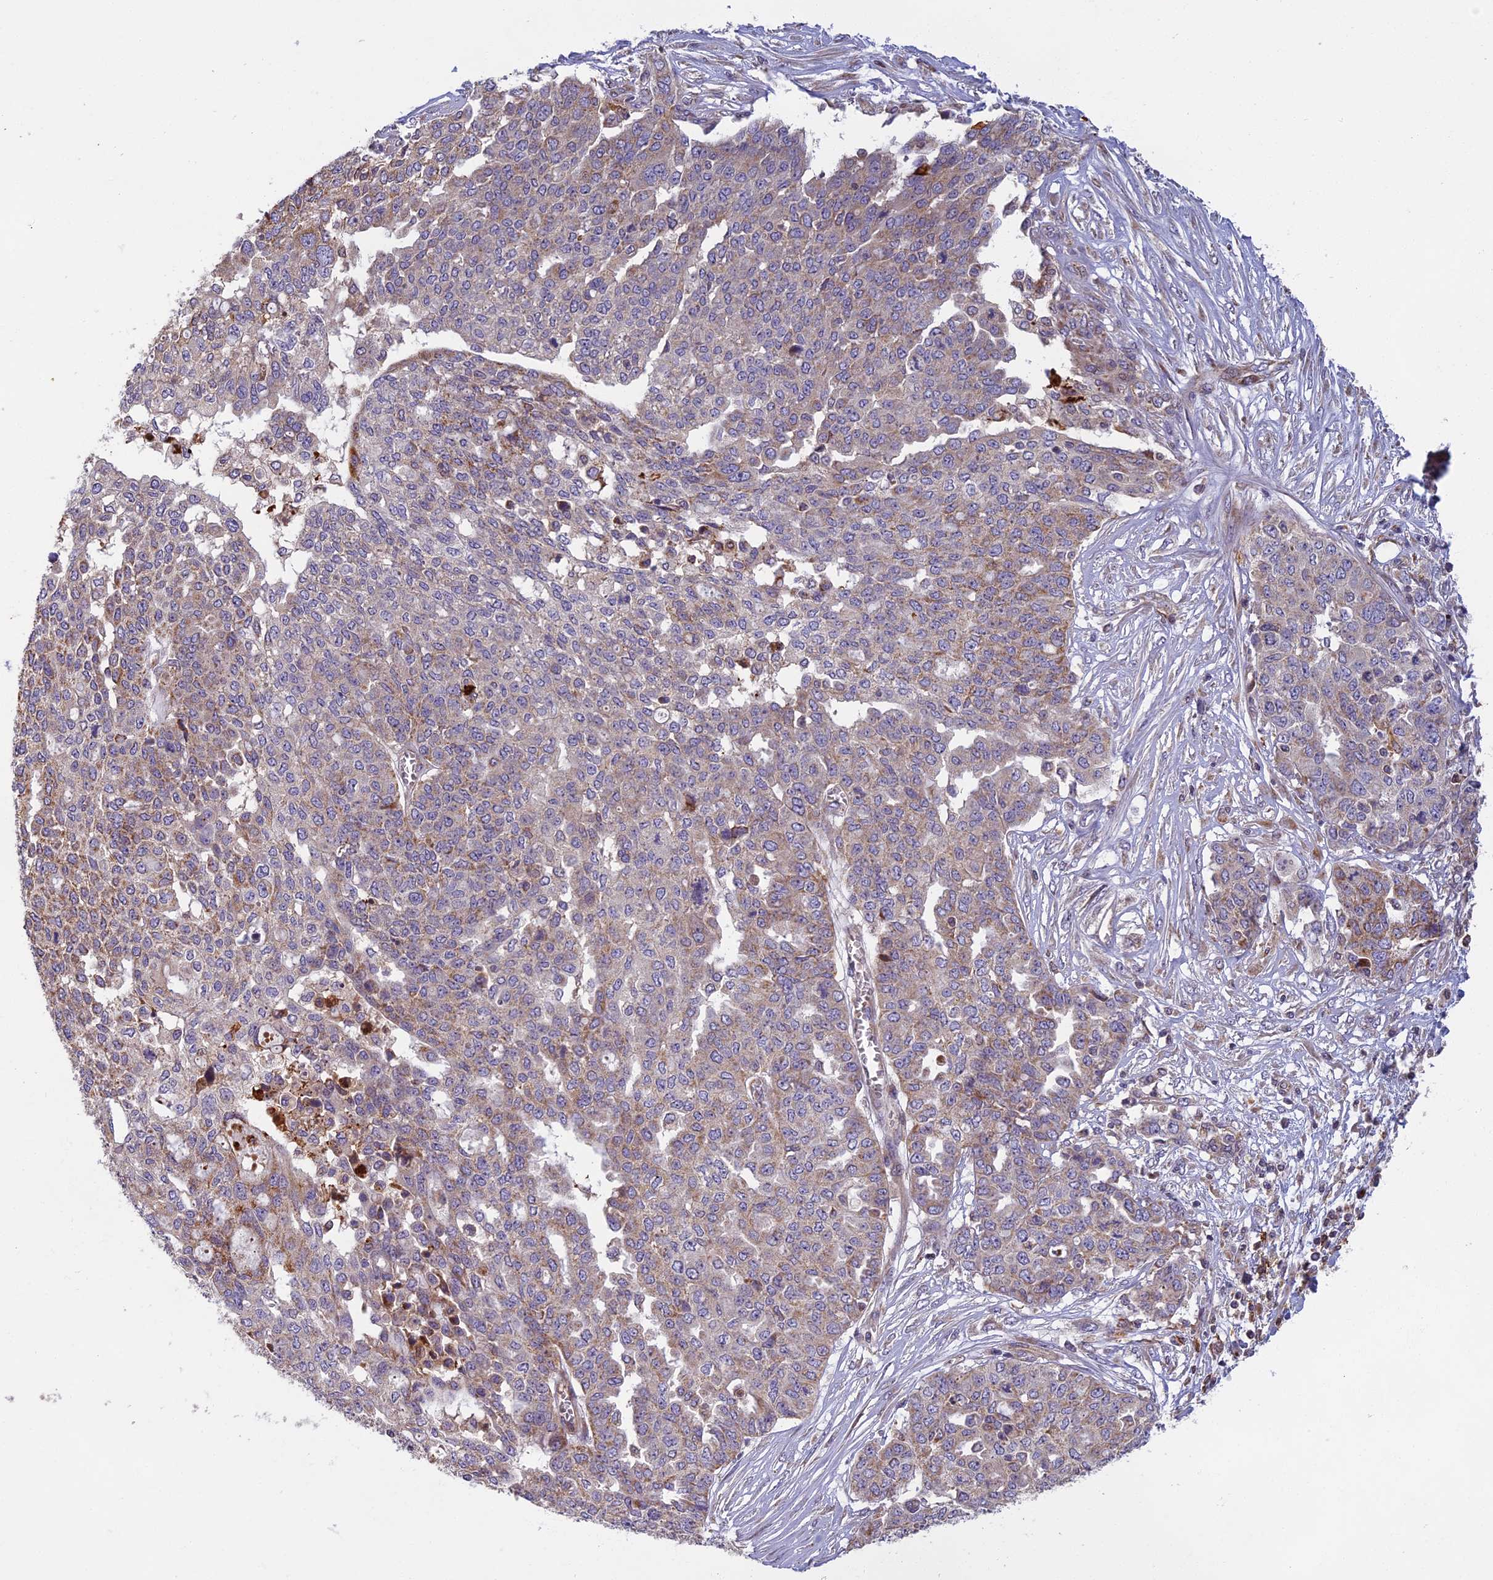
{"staining": {"intensity": "weak", "quantity": "25%-75%", "location": "cytoplasmic/membranous"}, "tissue": "ovarian cancer", "cell_type": "Tumor cells", "image_type": "cancer", "snomed": [{"axis": "morphology", "description": "Cystadenocarcinoma, serous, NOS"}, {"axis": "topography", "description": "Soft tissue"}, {"axis": "topography", "description": "Ovary"}], "caption": "Weak cytoplasmic/membranous protein positivity is seen in about 25%-75% of tumor cells in ovarian cancer.", "gene": "EDAR", "patient": {"sex": "female", "age": 57}}